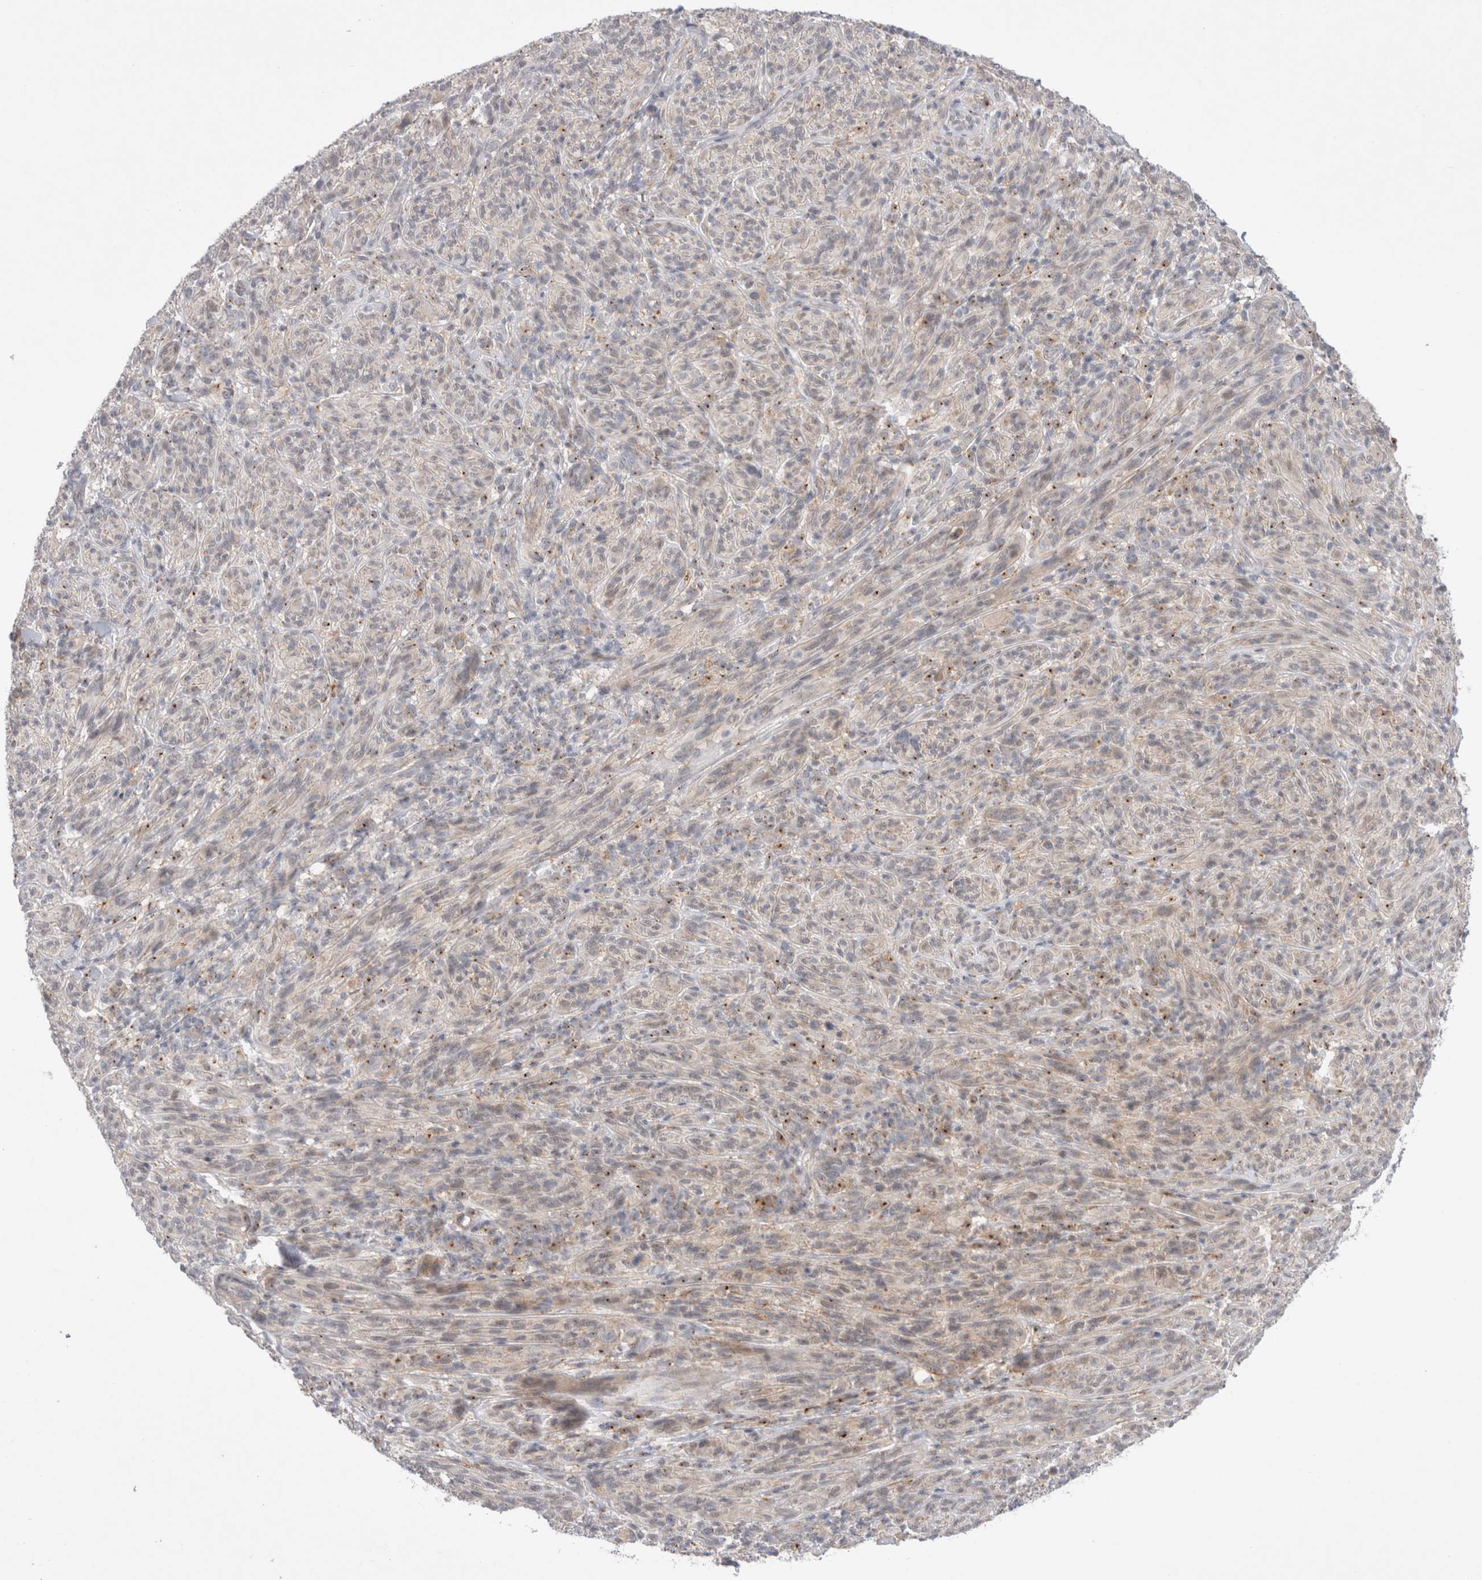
{"staining": {"intensity": "negative", "quantity": "none", "location": "none"}, "tissue": "melanoma", "cell_type": "Tumor cells", "image_type": "cancer", "snomed": [{"axis": "morphology", "description": "Malignant melanoma, NOS"}, {"axis": "topography", "description": "Skin of head"}], "caption": "This is an immunohistochemistry image of malignant melanoma. There is no positivity in tumor cells.", "gene": "BICD2", "patient": {"sex": "male", "age": 96}}